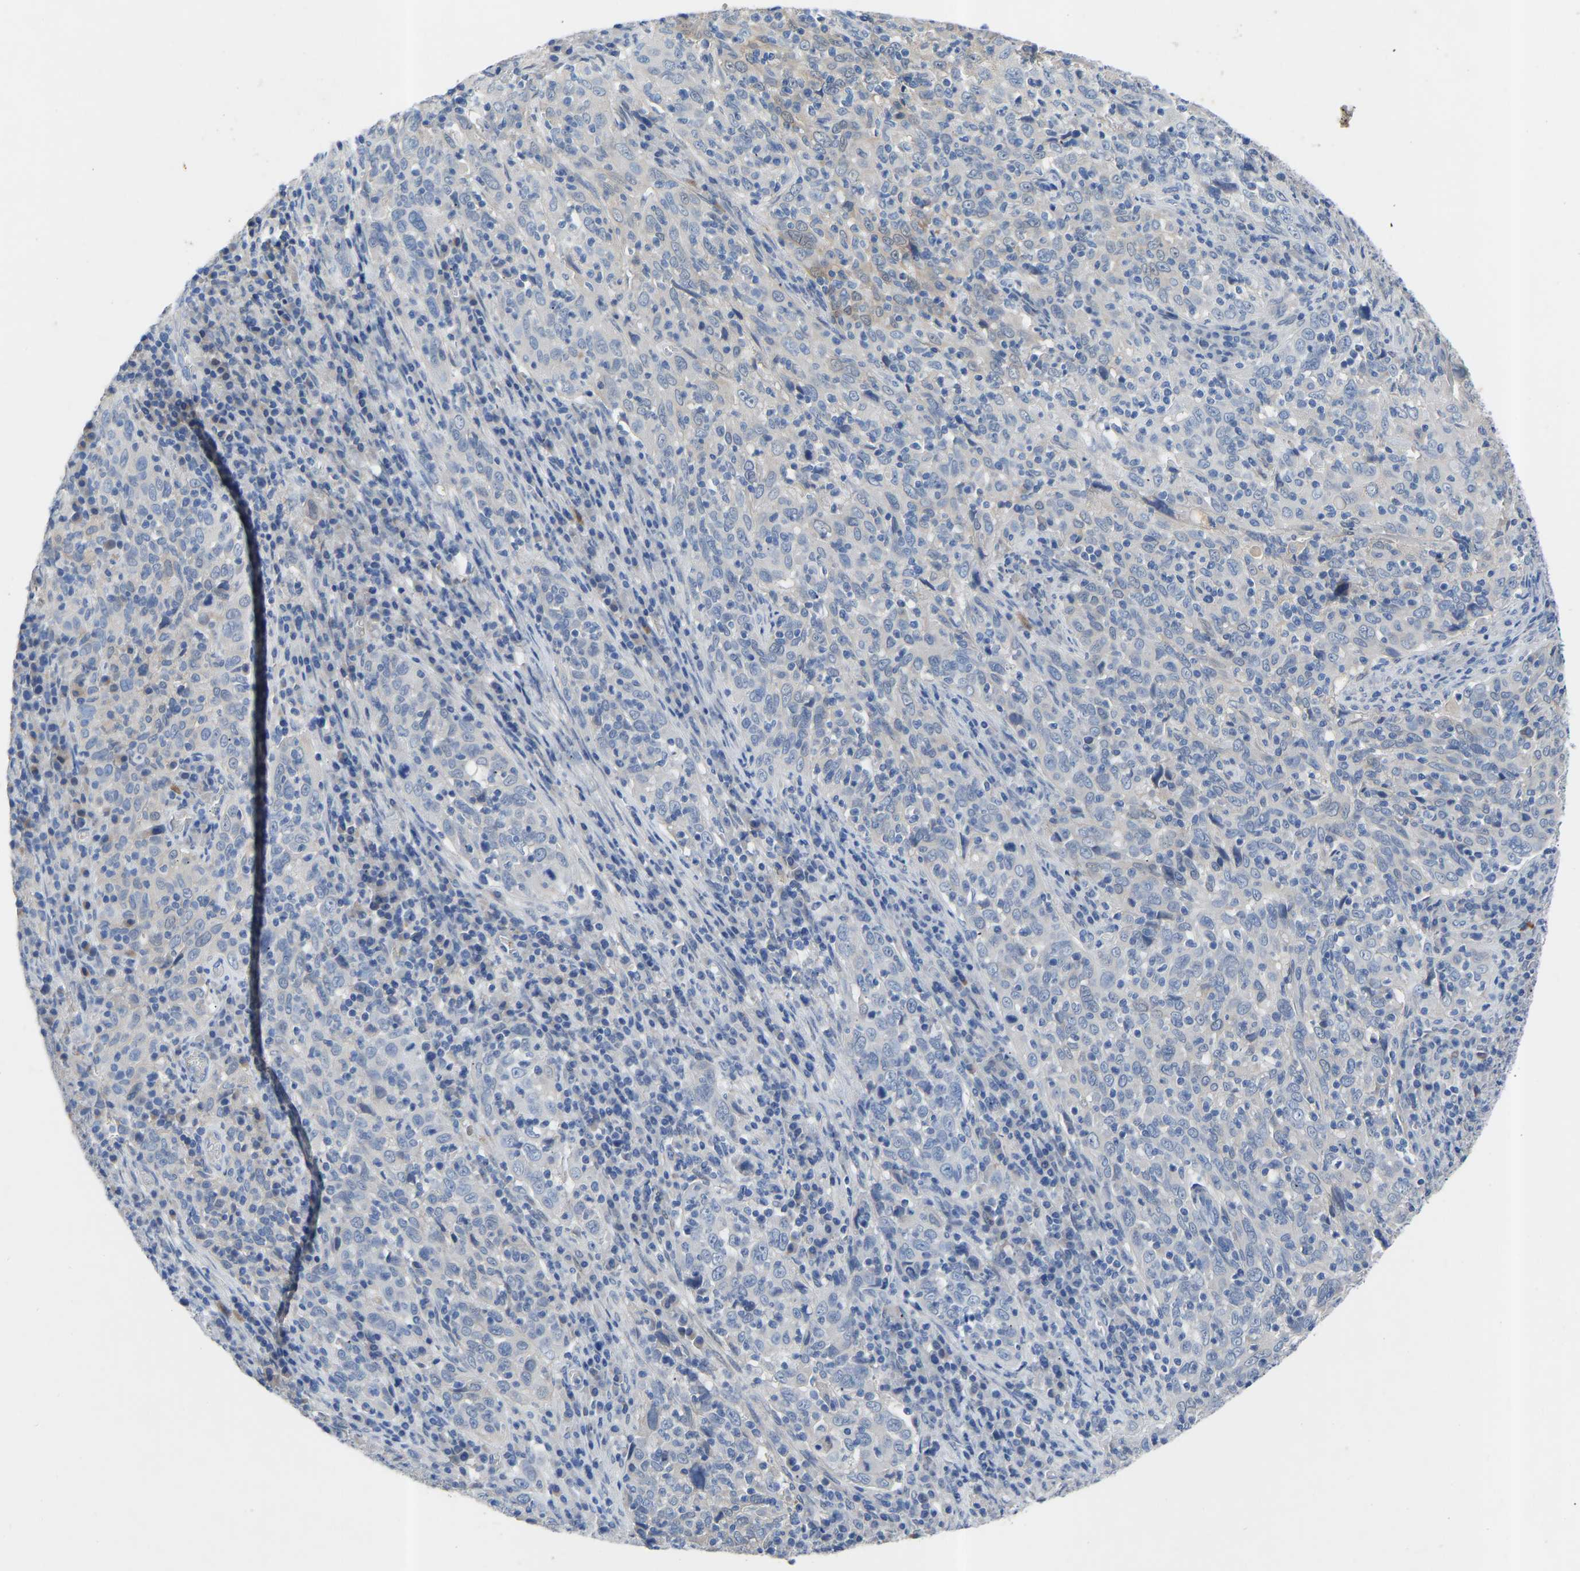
{"staining": {"intensity": "negative", "quantity": "none", "location": "none"}, "tissue": "cervical cancer", "cell_type": "Tumor cells", "image_type": "cancer", "snomed": [{"axis": "morphology", "description": "Squamous cell carcinoma, NOS"}, {"axis": "topography", "description": "Cervix"}], "caption": "This image is of cervical cancer stained with IHC to label a protein in brown with the nuclei are counter-stained blue. There is no positivity in tumor cells.", "gene": "RBP1", "patient": {"sex": "female", "age": 46}}